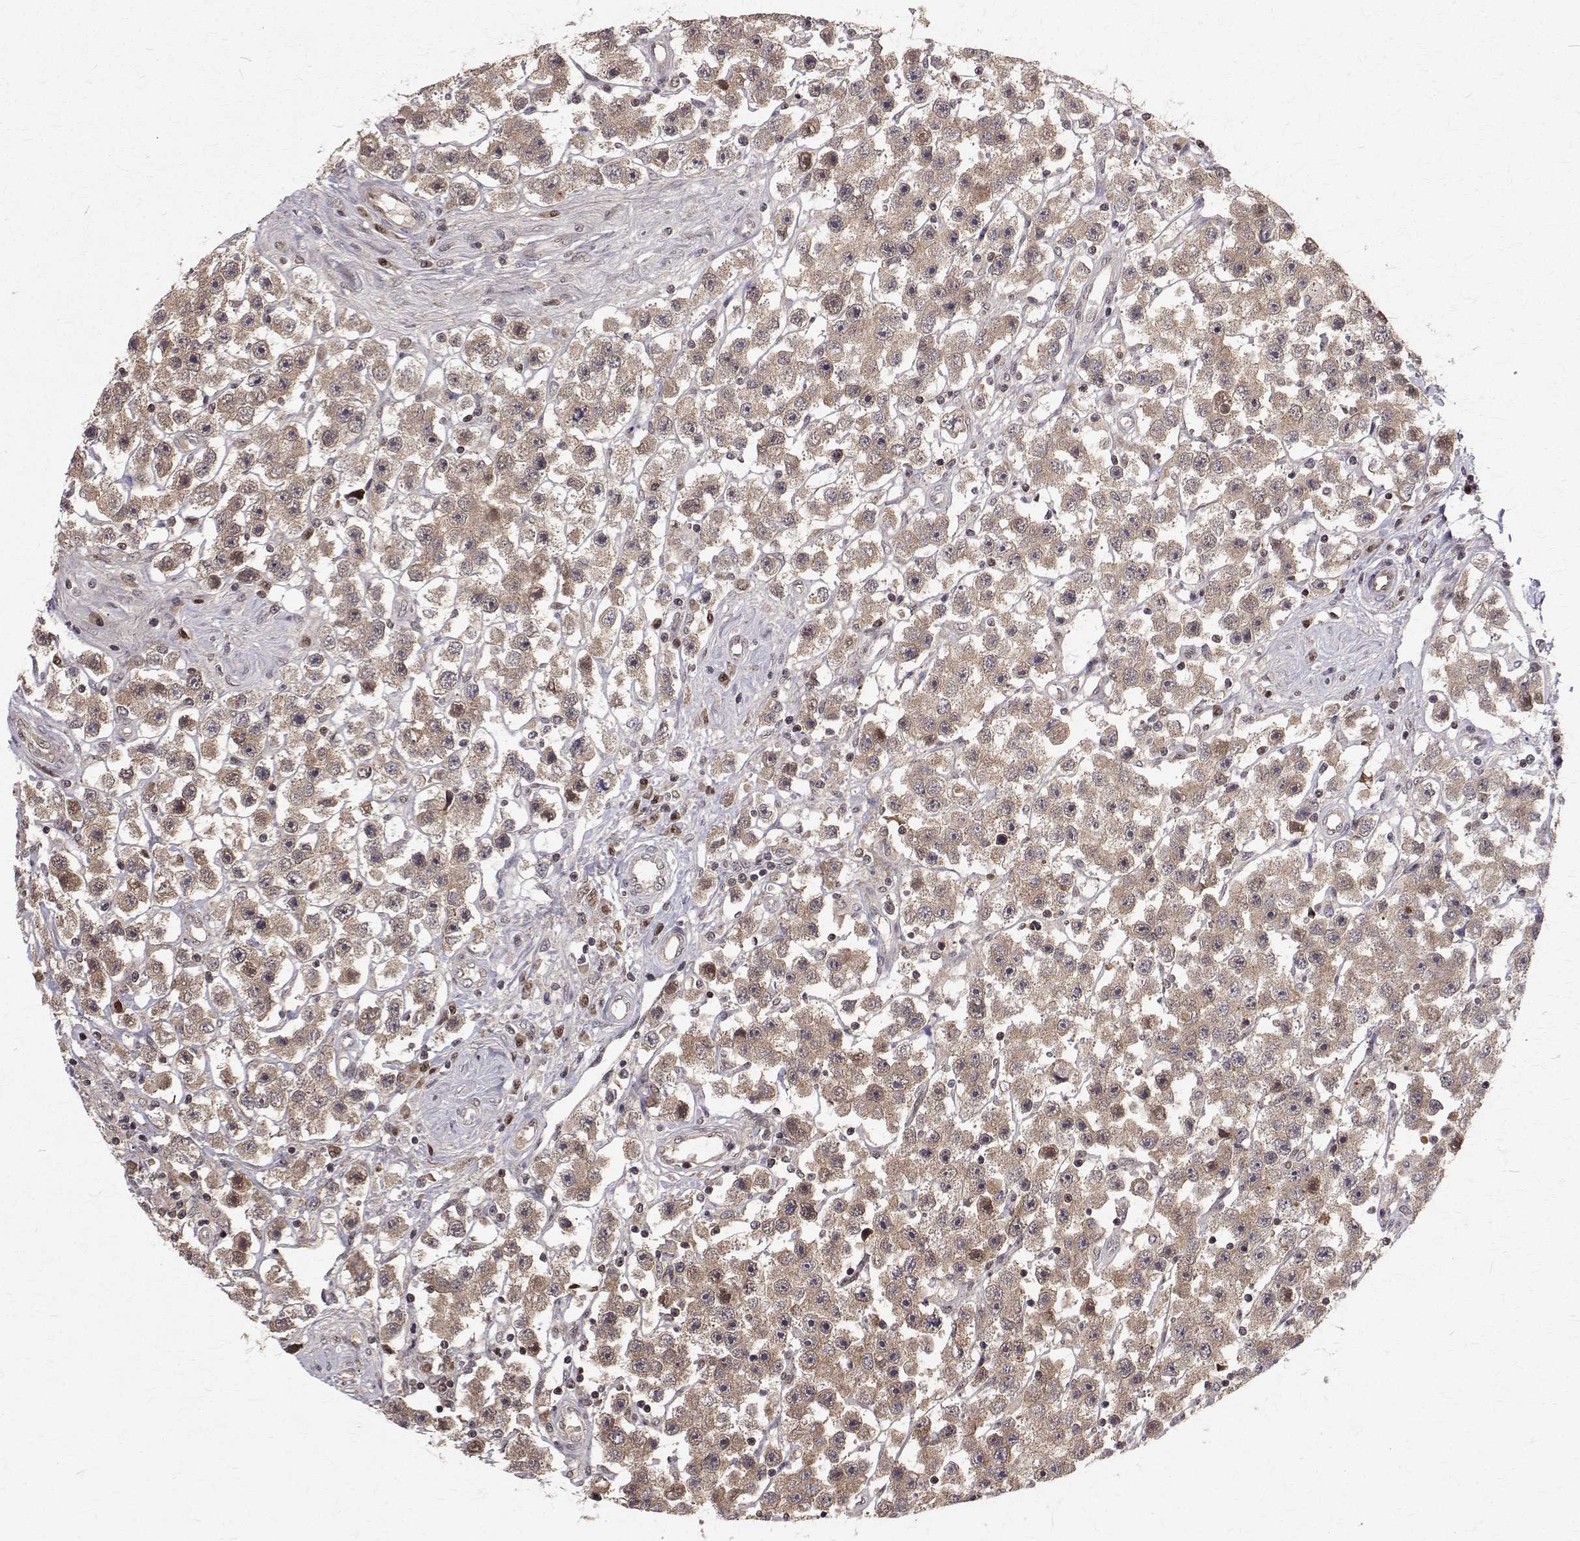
{"staining": {"intensity": "weak", "quantity": ">75%", "location": "cytoplasmic/membranous,nuclear"}, "tissue": "testis cancer", "cell_type": "Tumor cells", "image_type": "cancer", "snomed": [{"axis": "morphology", "description": "Seminoma, NOS"}, {"axis": "topography", "description": "Testis"}], "caption": "Immunohistochemistry photomicrograph of neoplastic tissue: testis cancer stained using immunohistochemistry (IHC) shows low levels of weak protein expression localized specifically in the cytoplasmic/membranous and nuclear of tumor cells, appearing as a cytoplasmic/membranous and nuclear brown color.", "gene": "NIF3L1", "patient": {"sex": "male", "age": 45}}